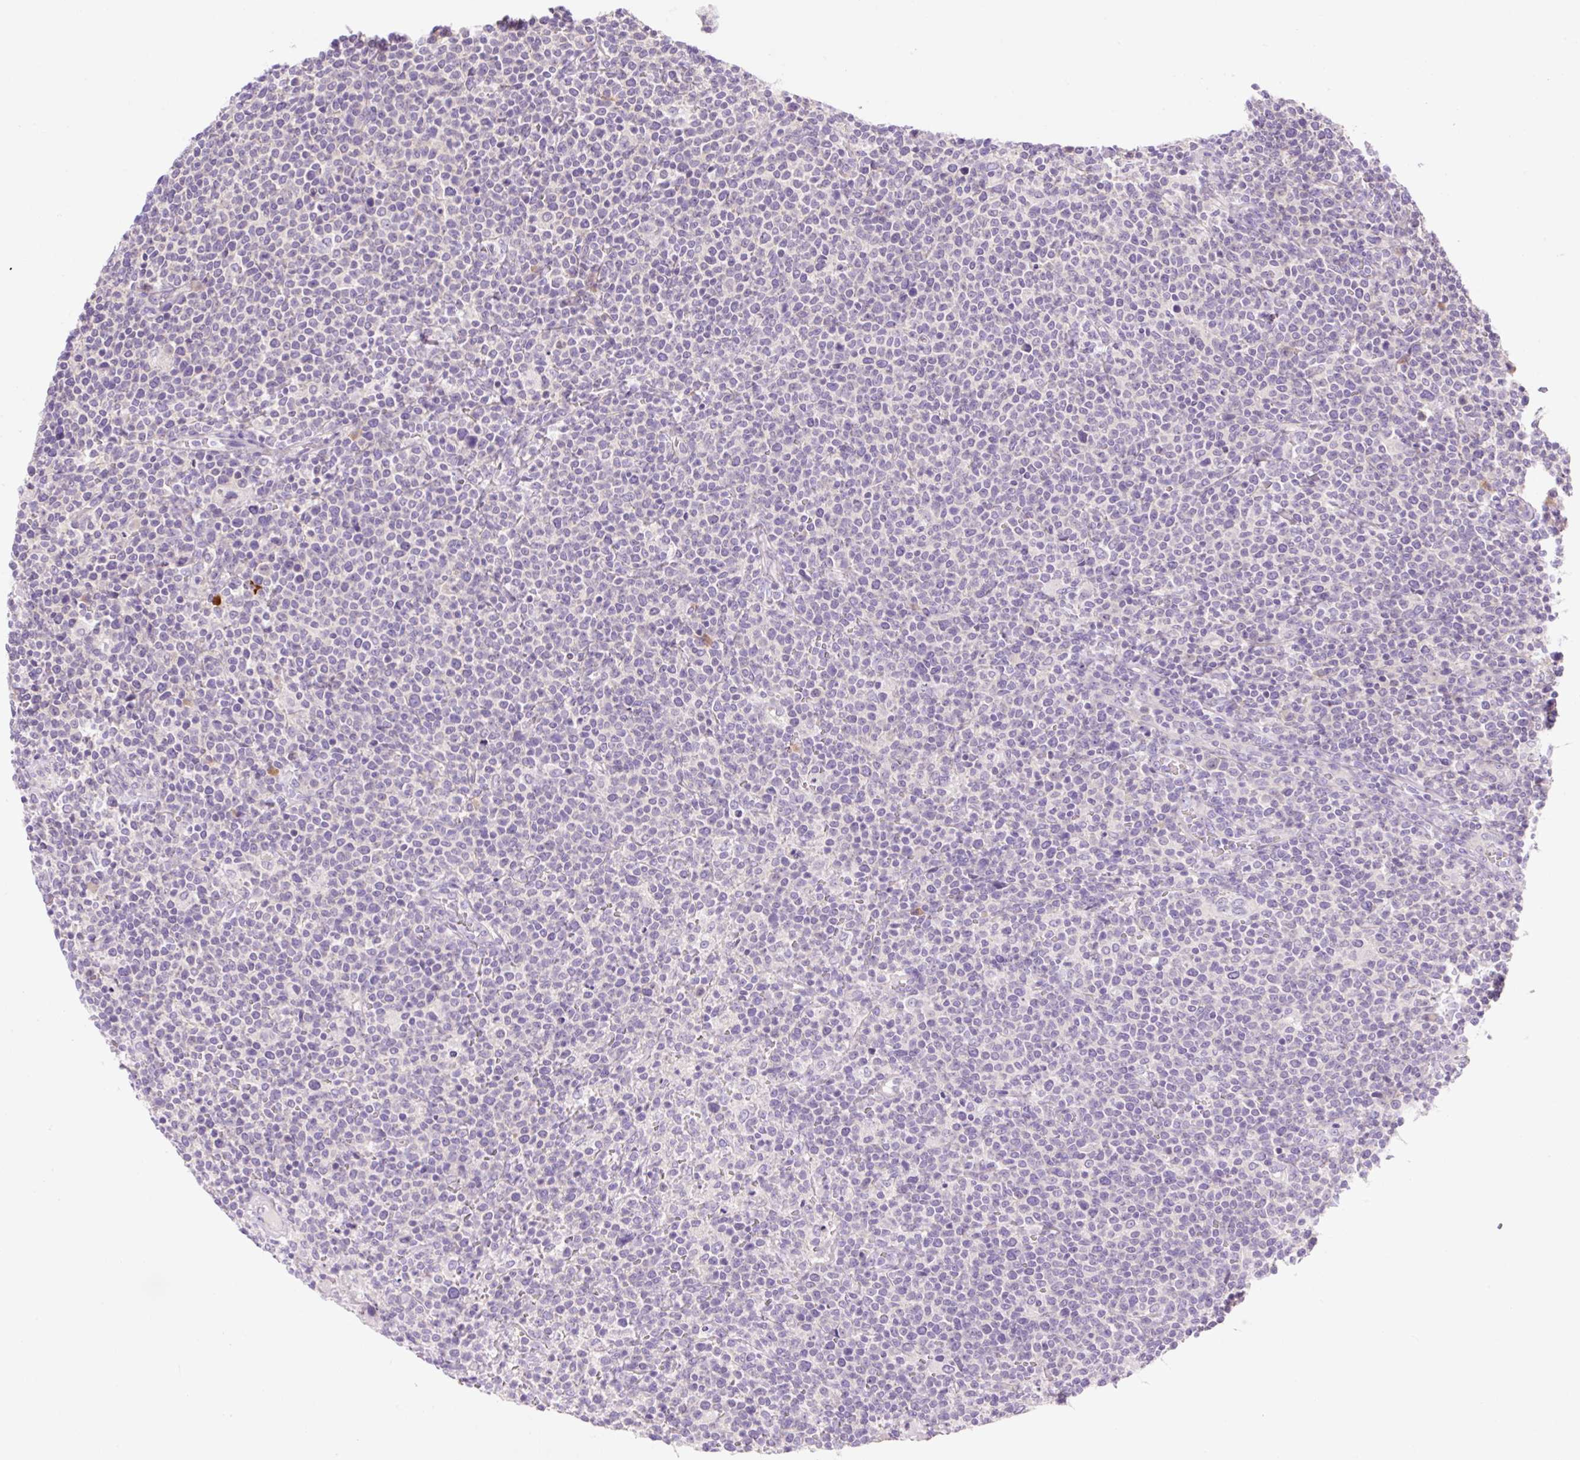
{"staining": {"intensity": "negative", "quantity": "none", "location": "none"}, "tissue": "lymphoma", "cell_type": "Tumor cells", "image_type": "cancer", "snomed": [{"axis": "morphology", "description": "Malignant lymphoma, non-Hodgkin's type, High grade"}, {"axis": "topography", "description": "Lymph node"}], "caption": "The immunohistochemistry photomicrograph has no significant expression in tumor cells of high-grade malignant lymphoma, non-Hodgkin's type tissue.", "gene": "CELF6", "patient": {"sex": "male", "age": 61}}